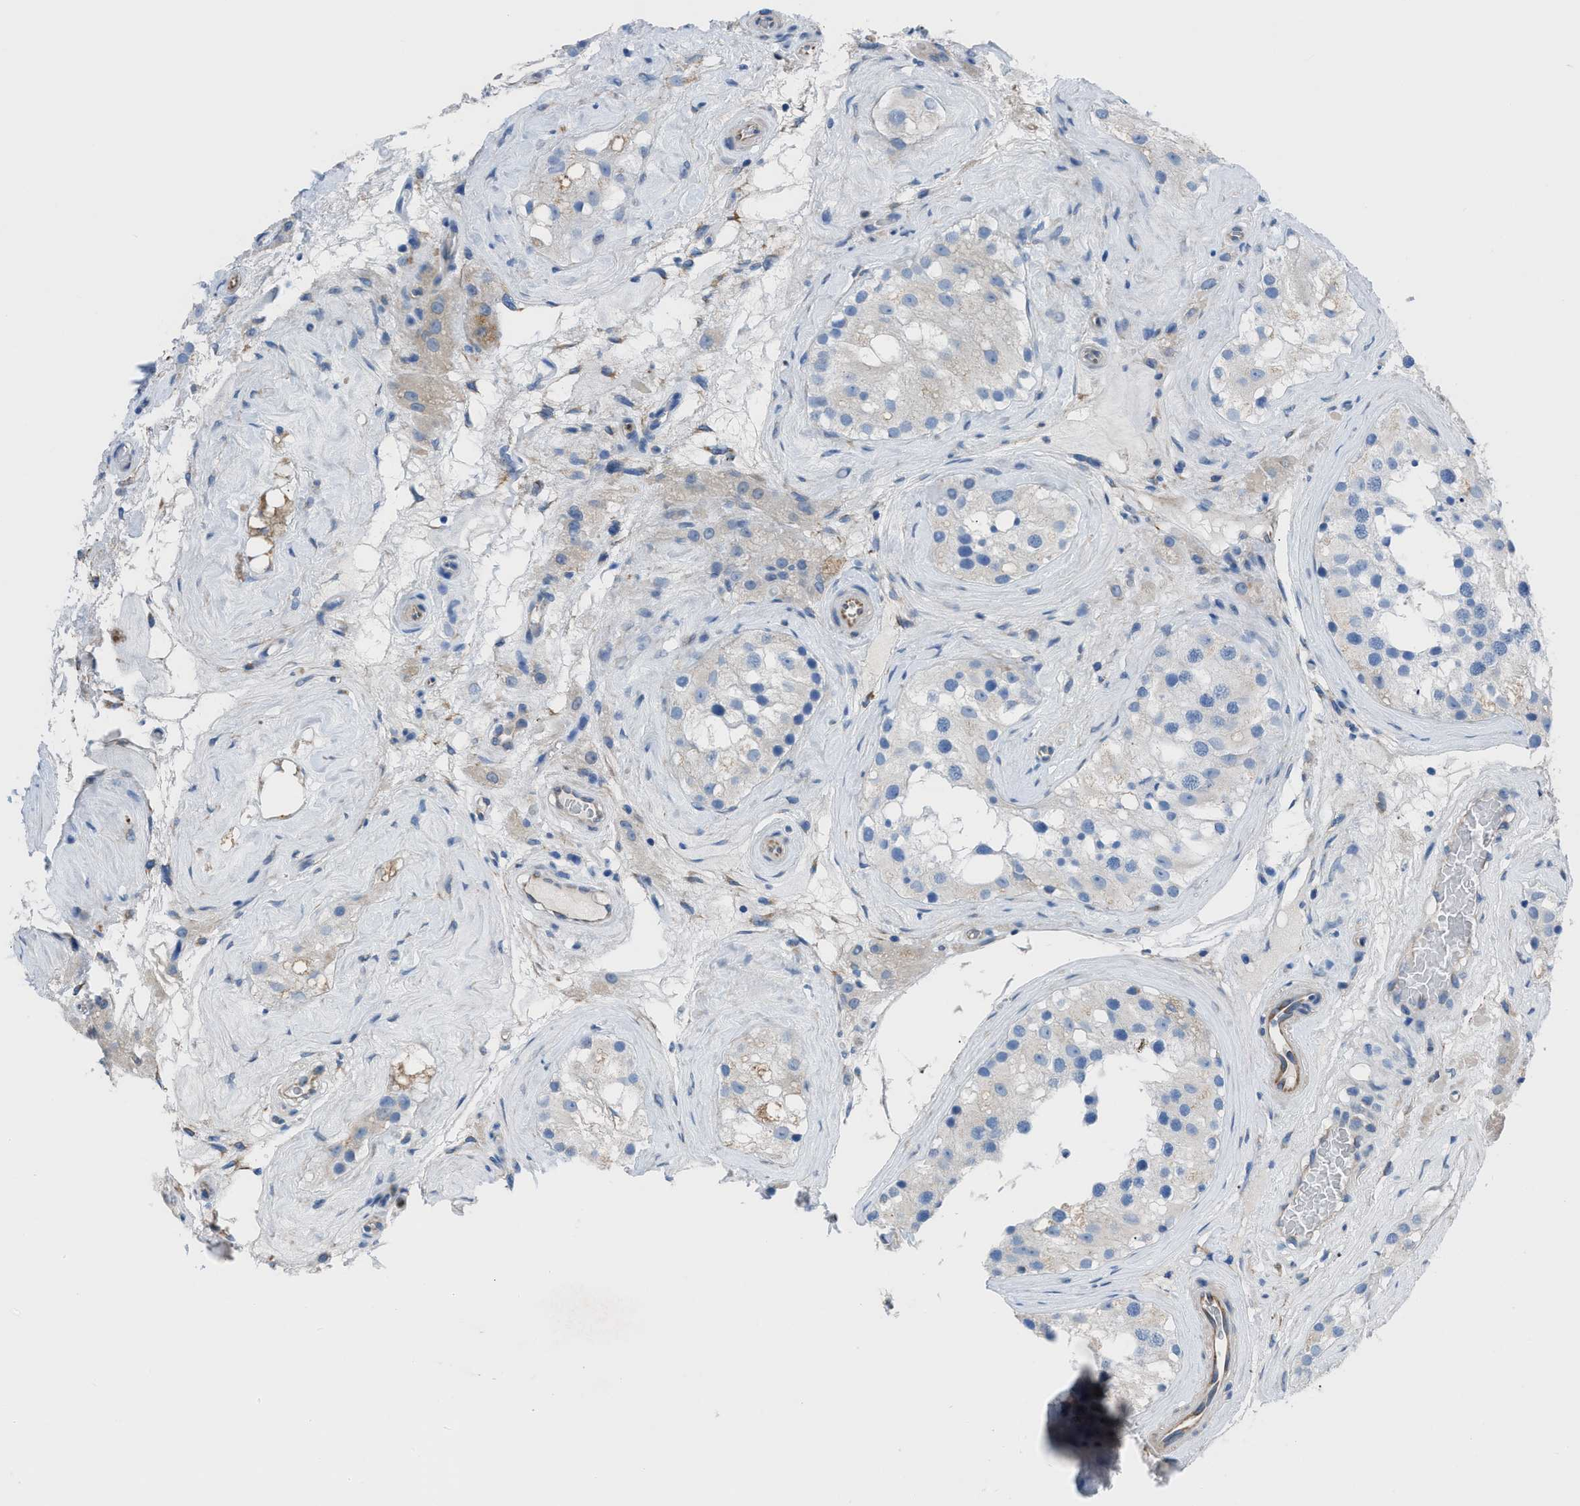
{"staining": {"intensity": "negative", "quantity": "none", "location": "none"}, "tissue": "testis", "cell_type": "Cells in seminiferous ducts", "image_type": "normal", "snomed": [{"axis": "morphology", "description": "Normal tissue, NOS"}, {"axis": "morphology", "description": "Seminoma, NOS"}, {"axis": "topography", "description": "Testis"}], "caption": "Cells in seminiferous ducts are negative for protein expression in unremarkable human testis.", "gene": "ITPR1", "patient": {"sex": "male", "age": 71}}